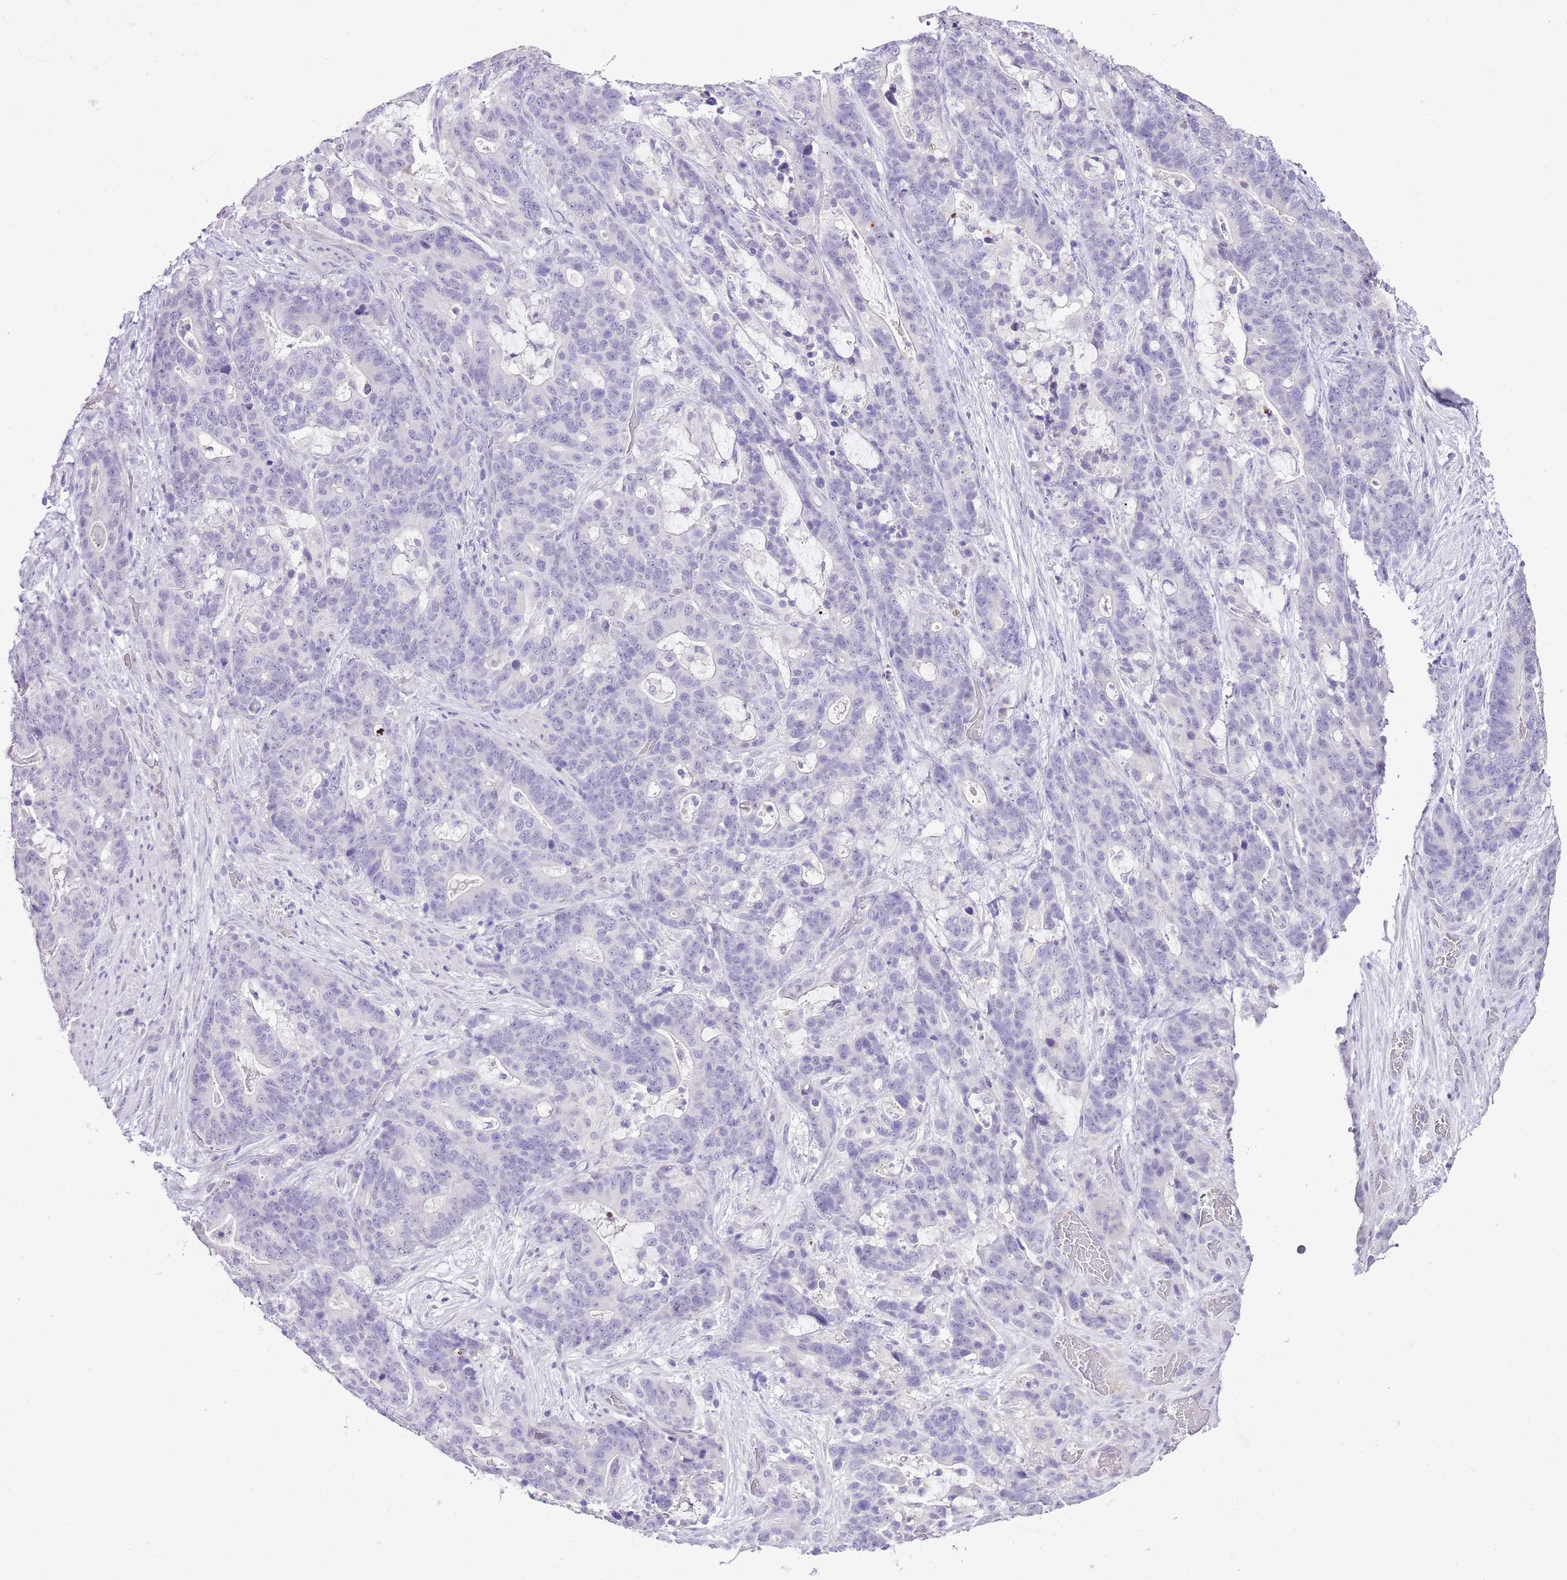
{"staining": {"intensity": "negative", "quantity": "none", "location": "none"}, "tissue": "stomach cancer", "cell_type": "Tumor cells", "image_type": "cancer", "snomed": [{"axis": "morphology", "description": "Normal tissue, NOS"}, {"axis": "morphology", "description": "Adenocarcinoma, NOS"}, {"axis": "topography", "description": "Stomach"}], "caption": "IHC histopathology image of neoplastic tissue: stomach adenocarcinoma stained with DAB (3,3'-diaminobenzidine) shows no significant protein expression in tumor cells.", "gene": "XPO7", "patient": {"sex": "female", "age": 64}}